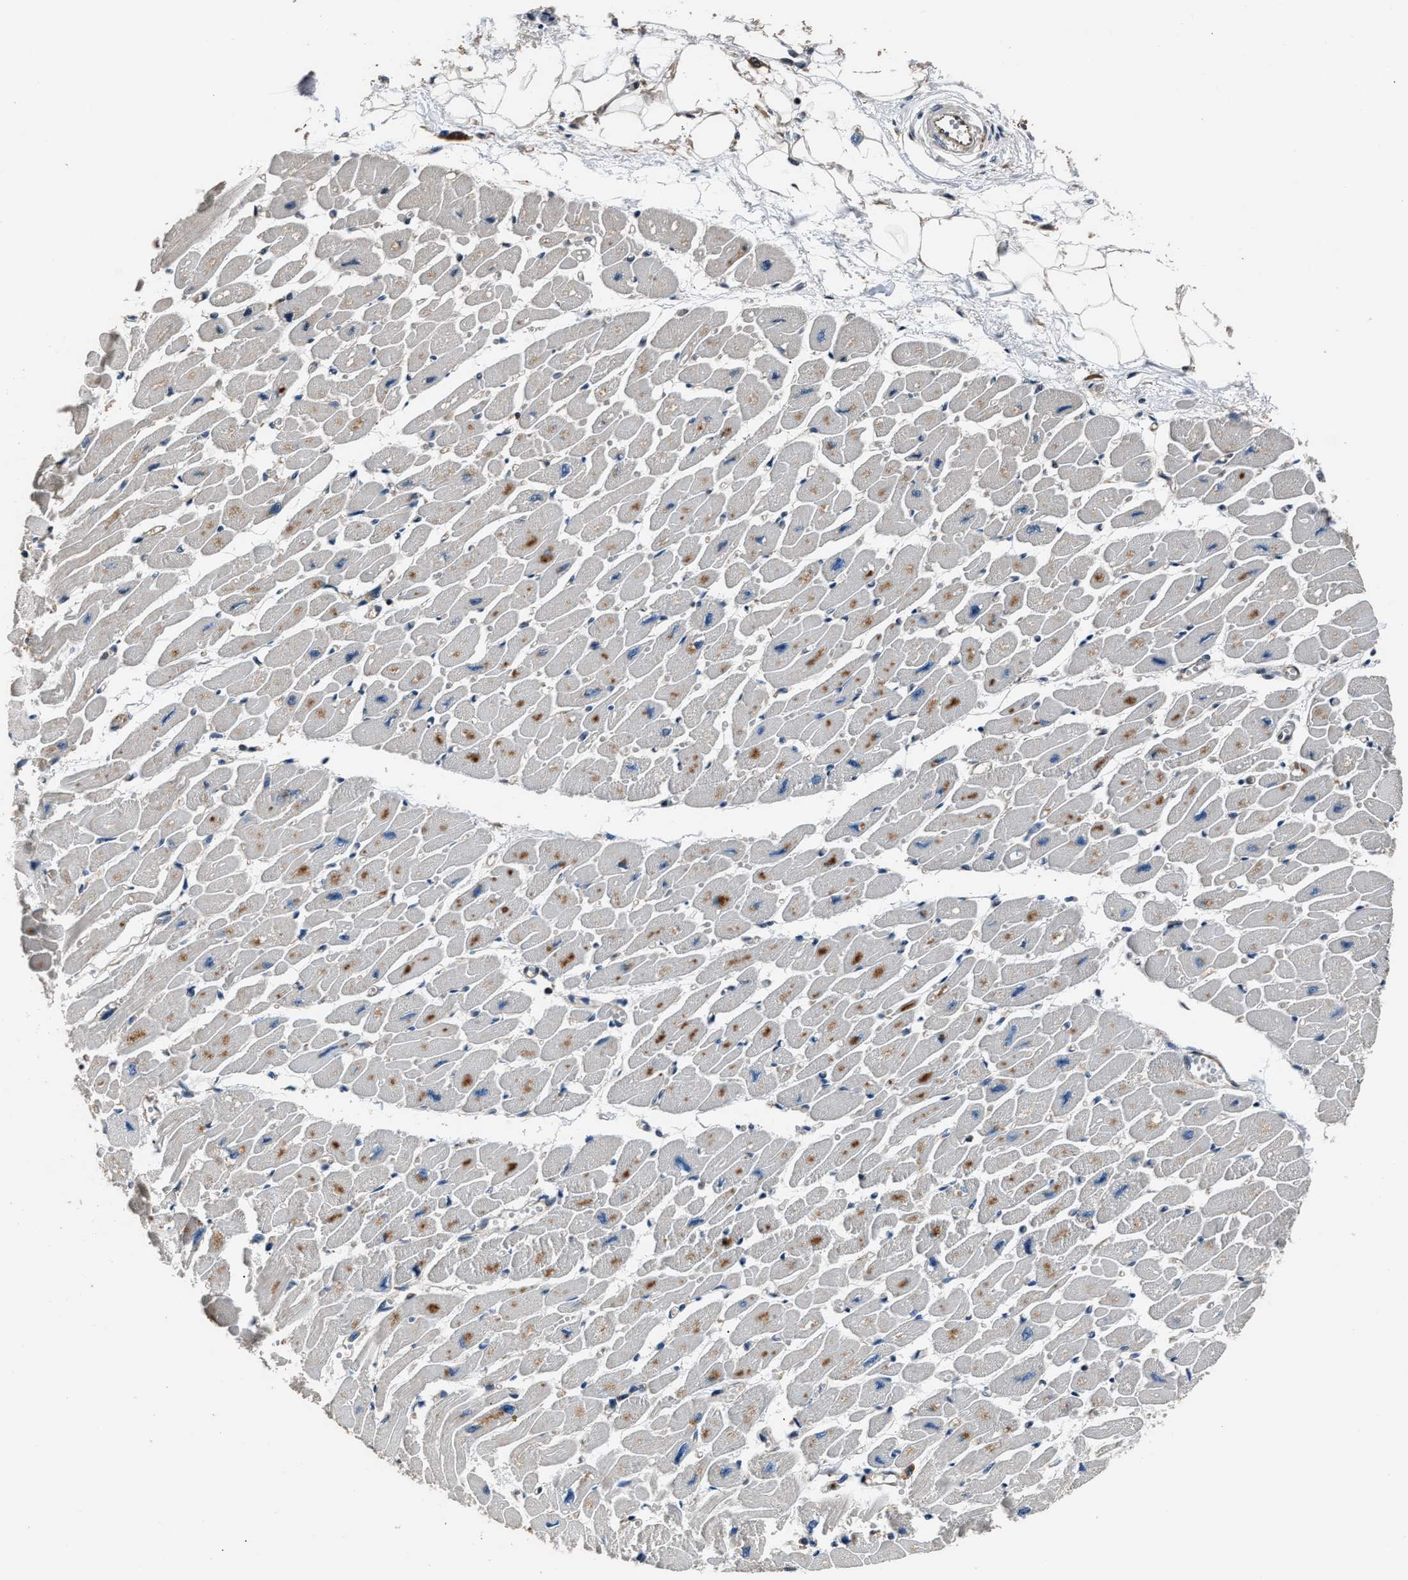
{"staining": {"intensity": "moderate", "quantity": "25%-75%", "location": "cytoplasmic/membranous"}, "tissue": "heart muscle", "cell_type": "Cardiomyocytes", "image_type": "normal", "snomed": [{"axis": "morphology", "description": "Normal tissue, NOS"}, {"axis": "topography", "description": "Heart"}], "caption": "High-magnification brightfield microscopy of benign heart muscle stained with DAB (brown) and counterstained with hematoxylin (blue). cardiomyocytes exhibit moderate cytoplasmic/membranous positivity is identified in approximately25%-75% of cells.", "gene": "DFFA", "patient": {"sex": "female", "age": 54}}